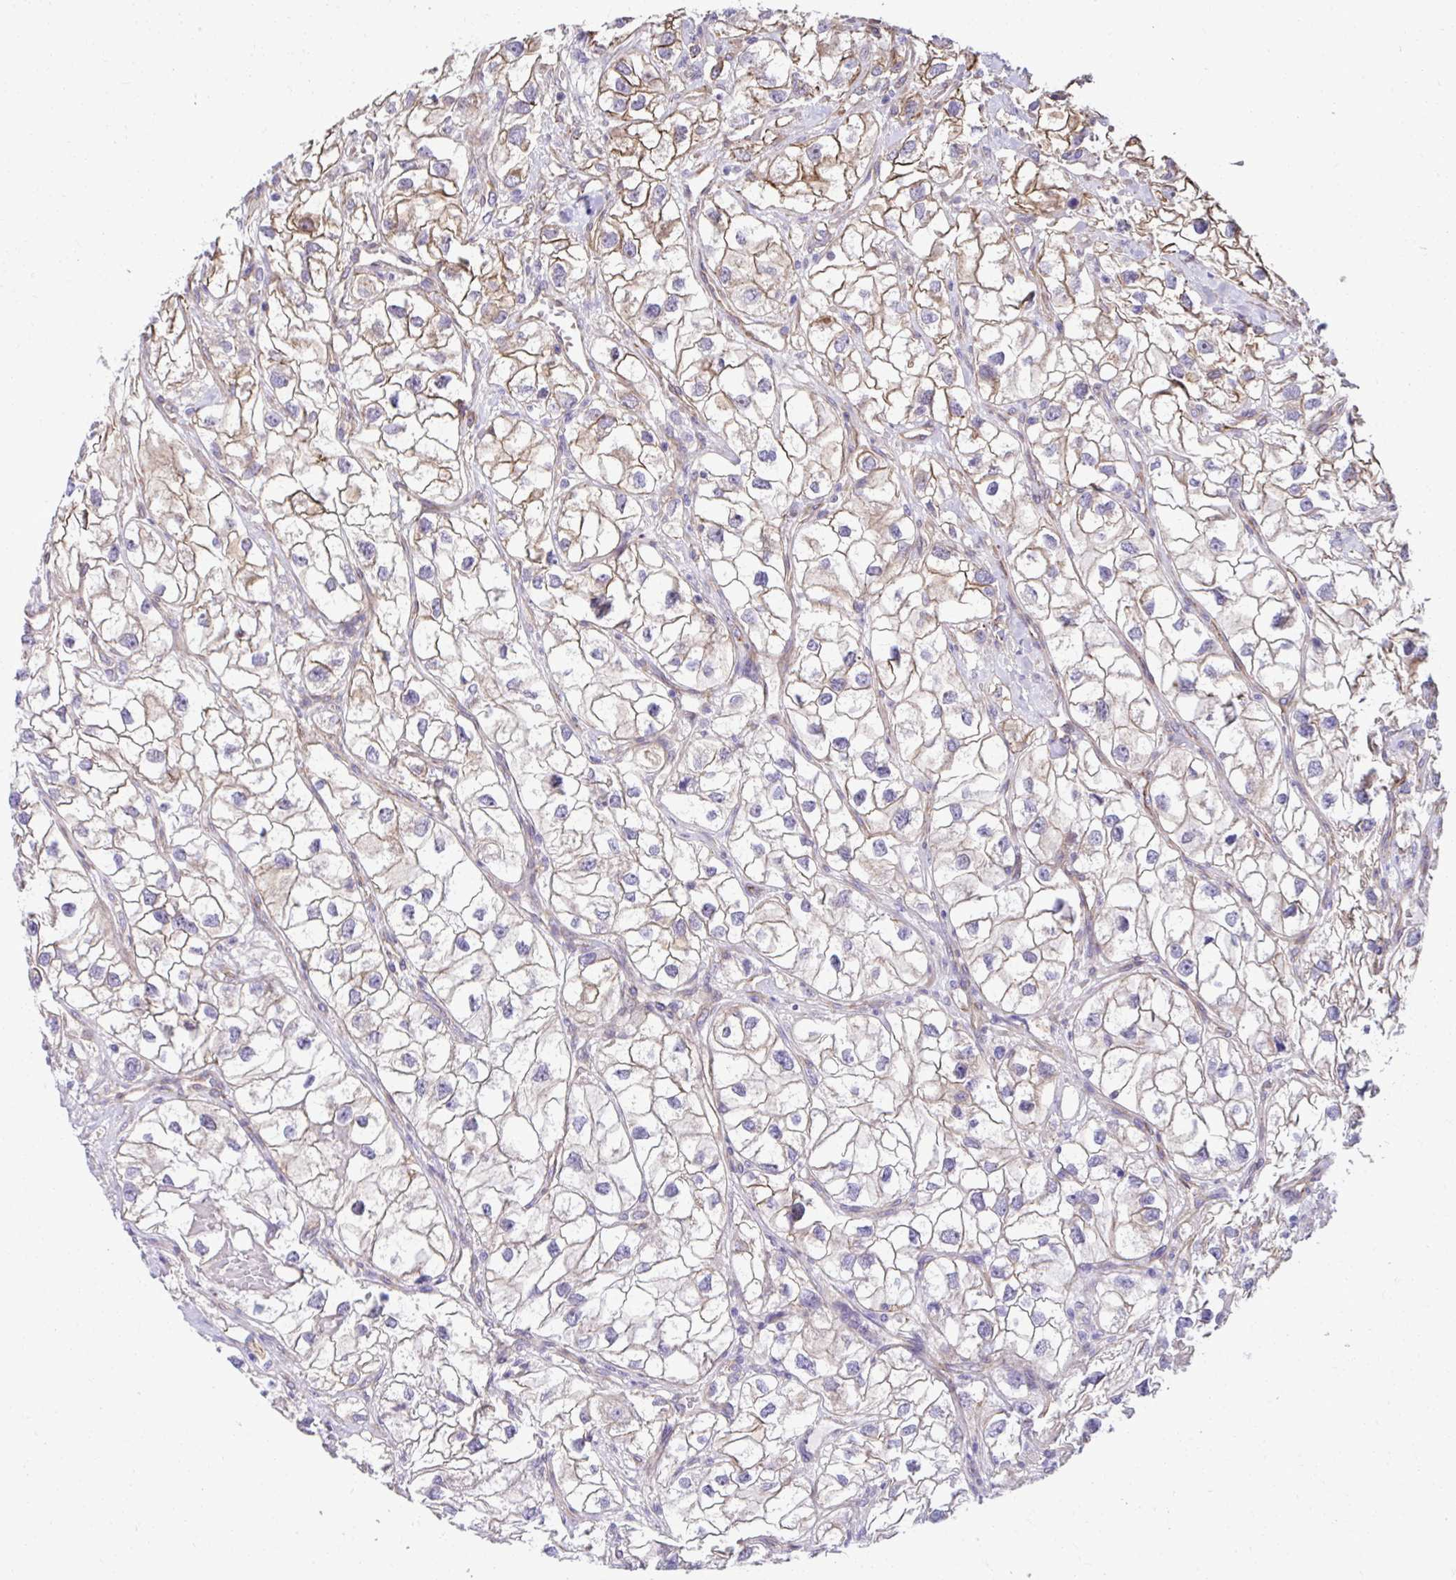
{"staining": {"intensity": "moderate", "quantity": "25%-75%", "location": "cytoplasmic/membranous"}, "tissue": "renal cancer", "cell_type": "Tumor cells", "image_type": "cancer", "snomed": [{"axis": "morphology", "description": "Adenocarcinoma, NOS"}, {"axis": "topography", "description": "Kidney"}], "caption": "DAB immunohistochemical staining of renal cancer demonstrates moderate cytoplasmic/membranous protein positivity in approximately 25%-75% of tumor cells.", "gene": "TRIM52", "patient": {"sex": "male", "age": 59}}